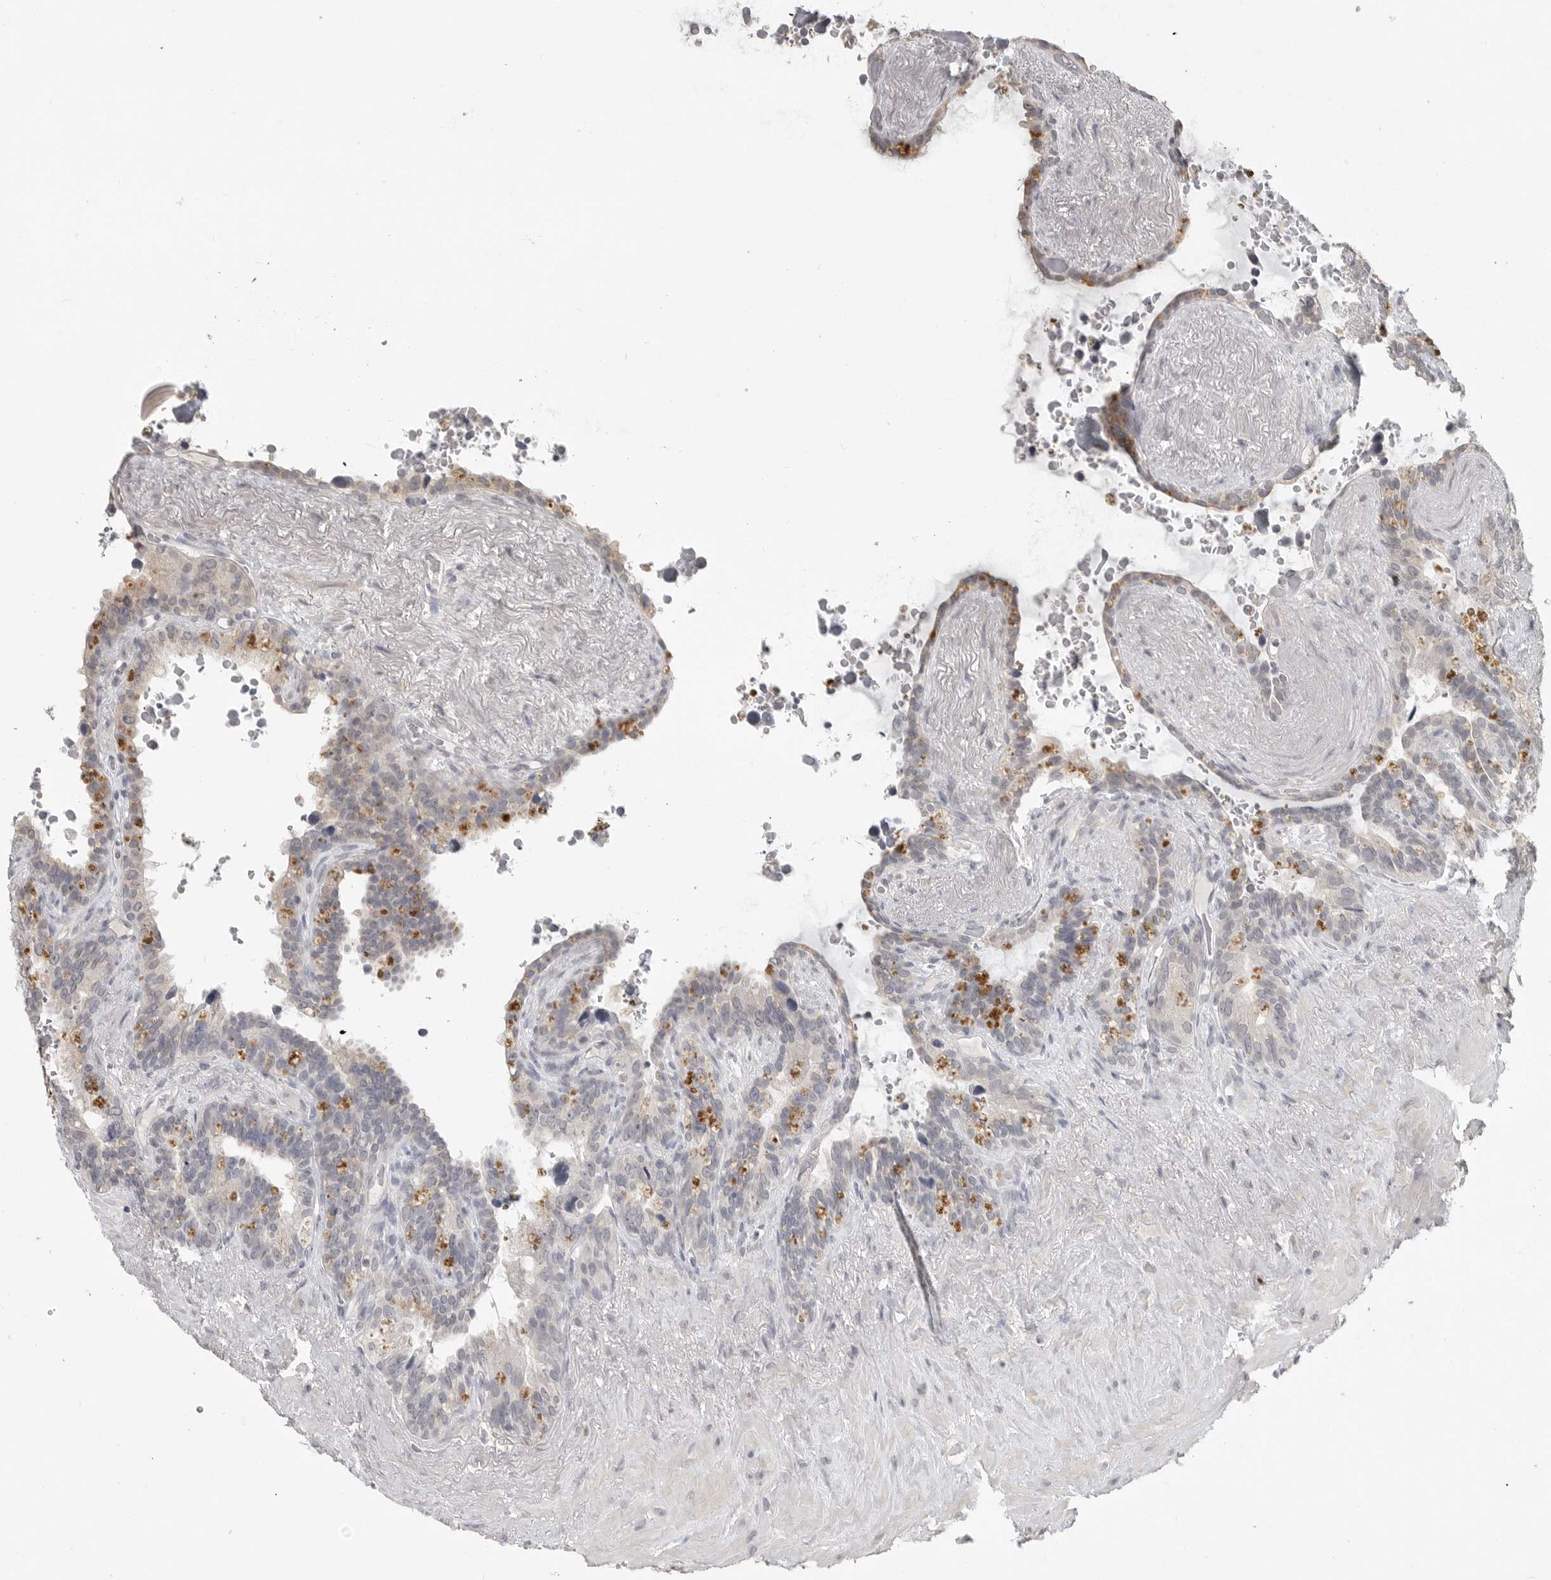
{"staining": {"intensity": "negative", "quantity": "none", "location": "none"}, "tissue": "seminal vesicle", "cell_type": "Glandular cells", "image_type": "normal", "snomed": [{"axis": "morphology", "description": "Normal tissue, NOS"}, {"axis": "topography", "description": "Seminal veicle"}], "caption": "The photomicrograph shows no staining of glandular cells in normal seminal vesicle. The staining is performed using DAB (3,3'-diaminobenzidine) brown chromogen with nuclei counter-stained in using hematoxylin.", "gene": "FOXP3", "patient": {"sex": "male", "age": 80}}